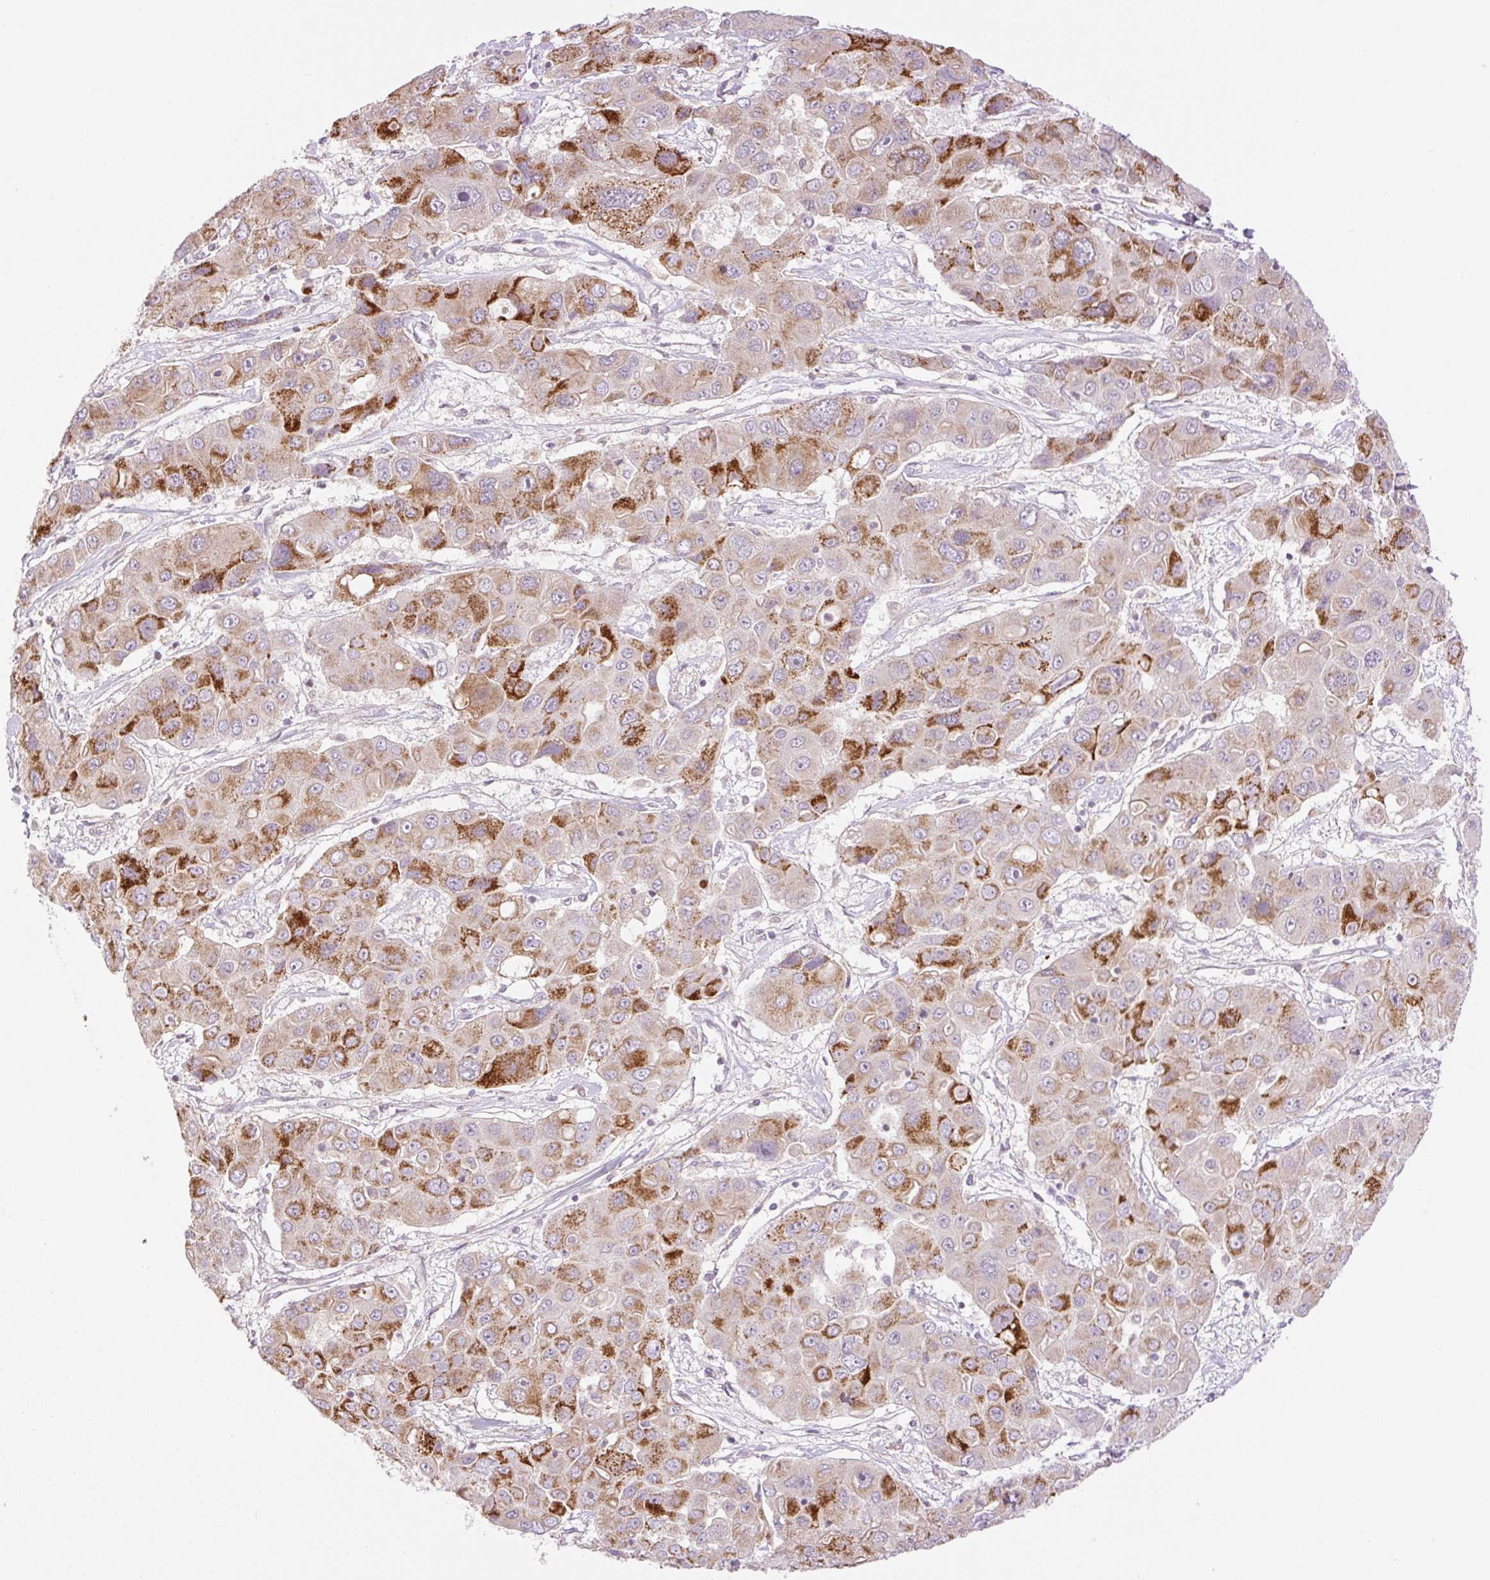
{"staining": {"intensity": "strong", "quantity": "25%-75%", "location": "cytoplasmic/membranous"}, "tissue": "liver cancer", "cell_type": "Tumor cells", "image_type": "cancer", "snomed": [{"axis": "morphology", "description": "Cholangiocarcinoma"}, {"axis": "topography", "description": "Liver"}], "caption": "Immunohistochemical staining of human liver cancer exhibits strong cytoplasmic/membranous protein staining in about 25%-75% of tumor cells.", "gene": "ZNF394", "patient": {"sex": "male", "age": 67}}